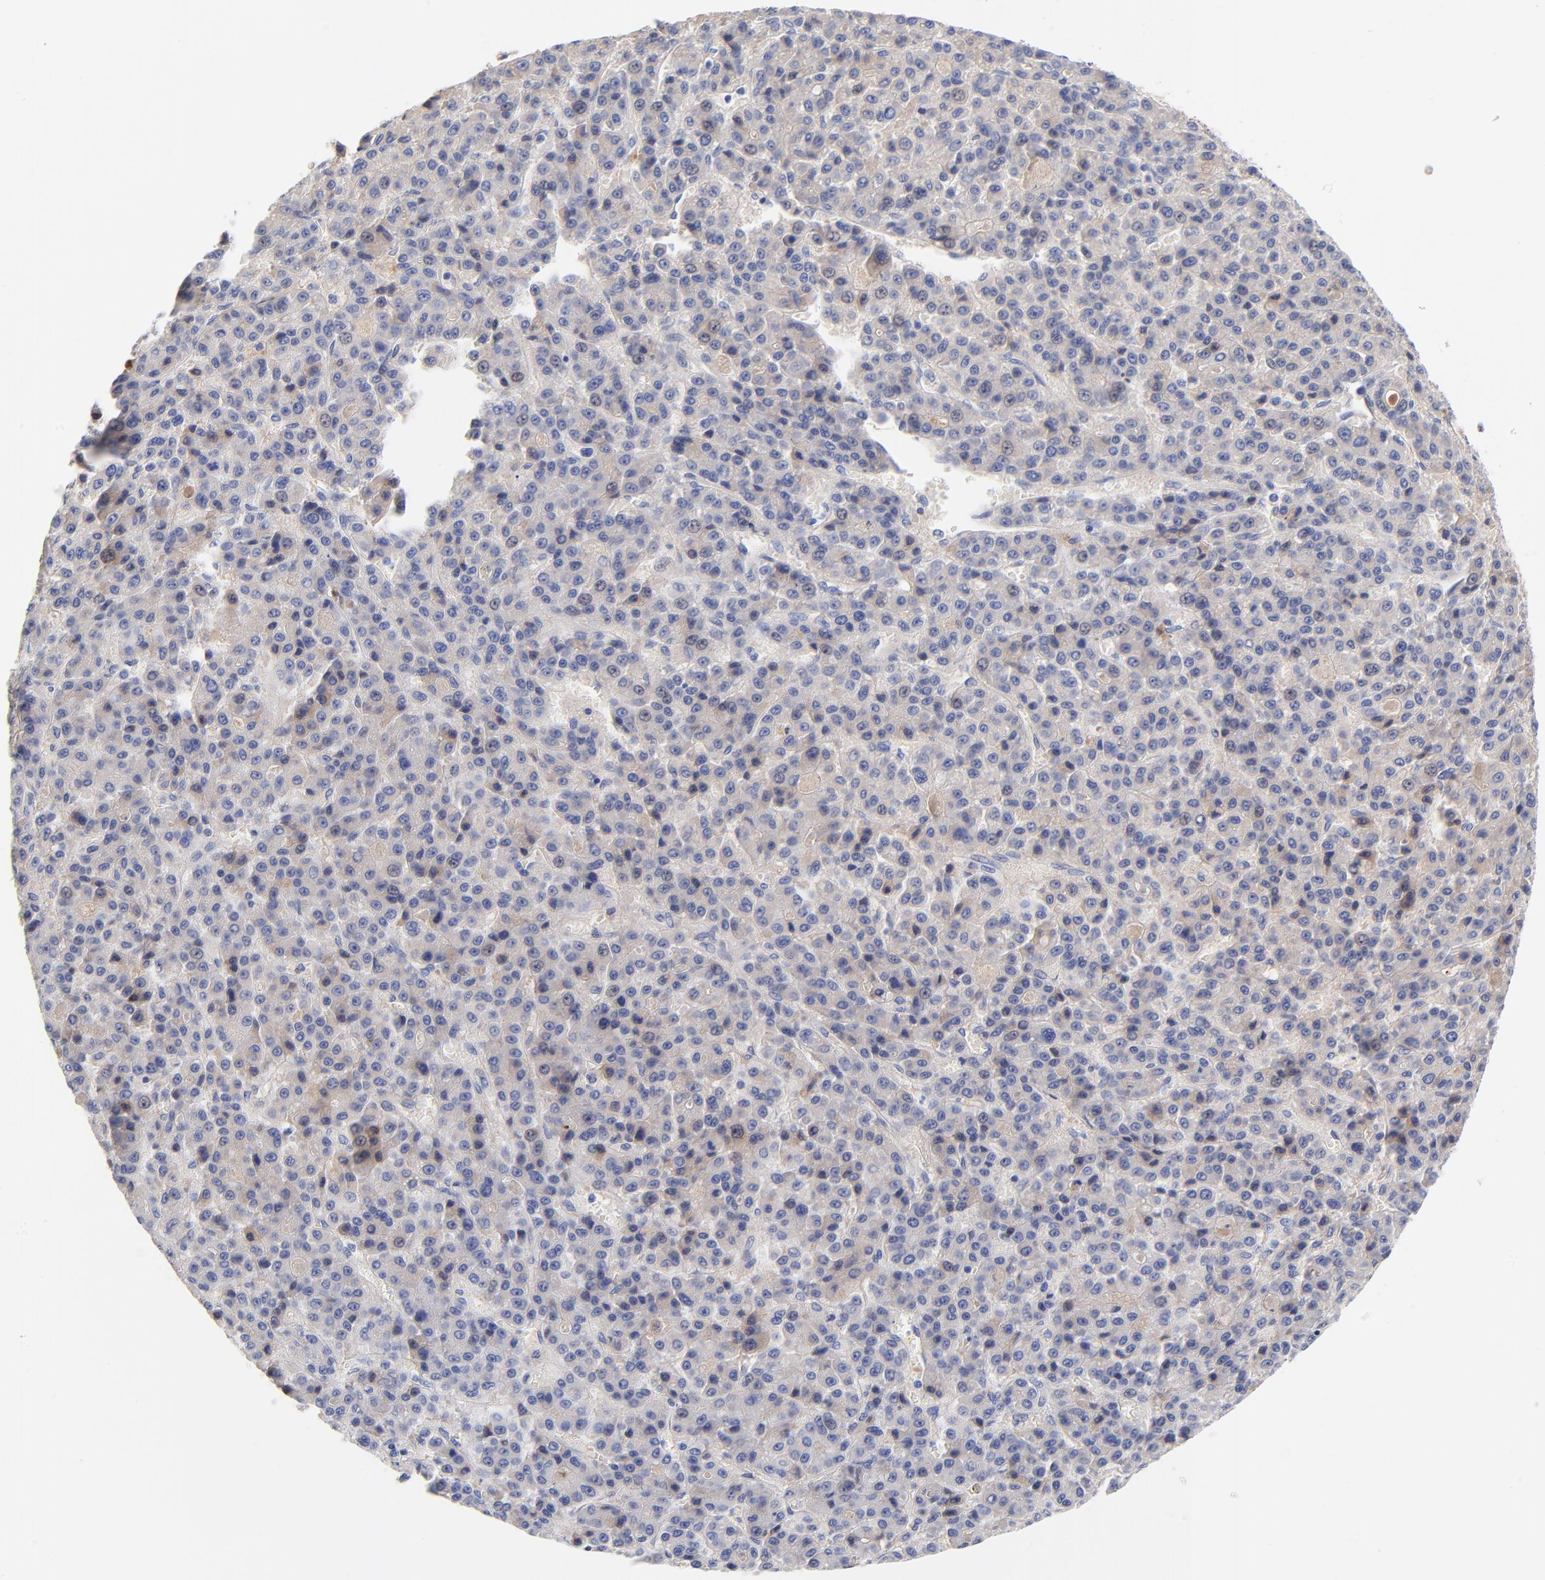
{"staining": {"intensity": "negative", "quantity": "none", "location": "none"}, "tissue": "liver cancer", "cell_type": "Tumor cells", "image_type": "cancer", "snomed": [{"axis": "morphology", "description": "Carcinoma, Hepatocellular, NOS"}, {"axis": "topography", "description": "Liver"}], "caption": "Liver cancer was stained to show a protein in brown. There is no significant expression in tumor cells.", "gene": "IGLV3-10", "patient": {"sex": "male", "age": 70}}